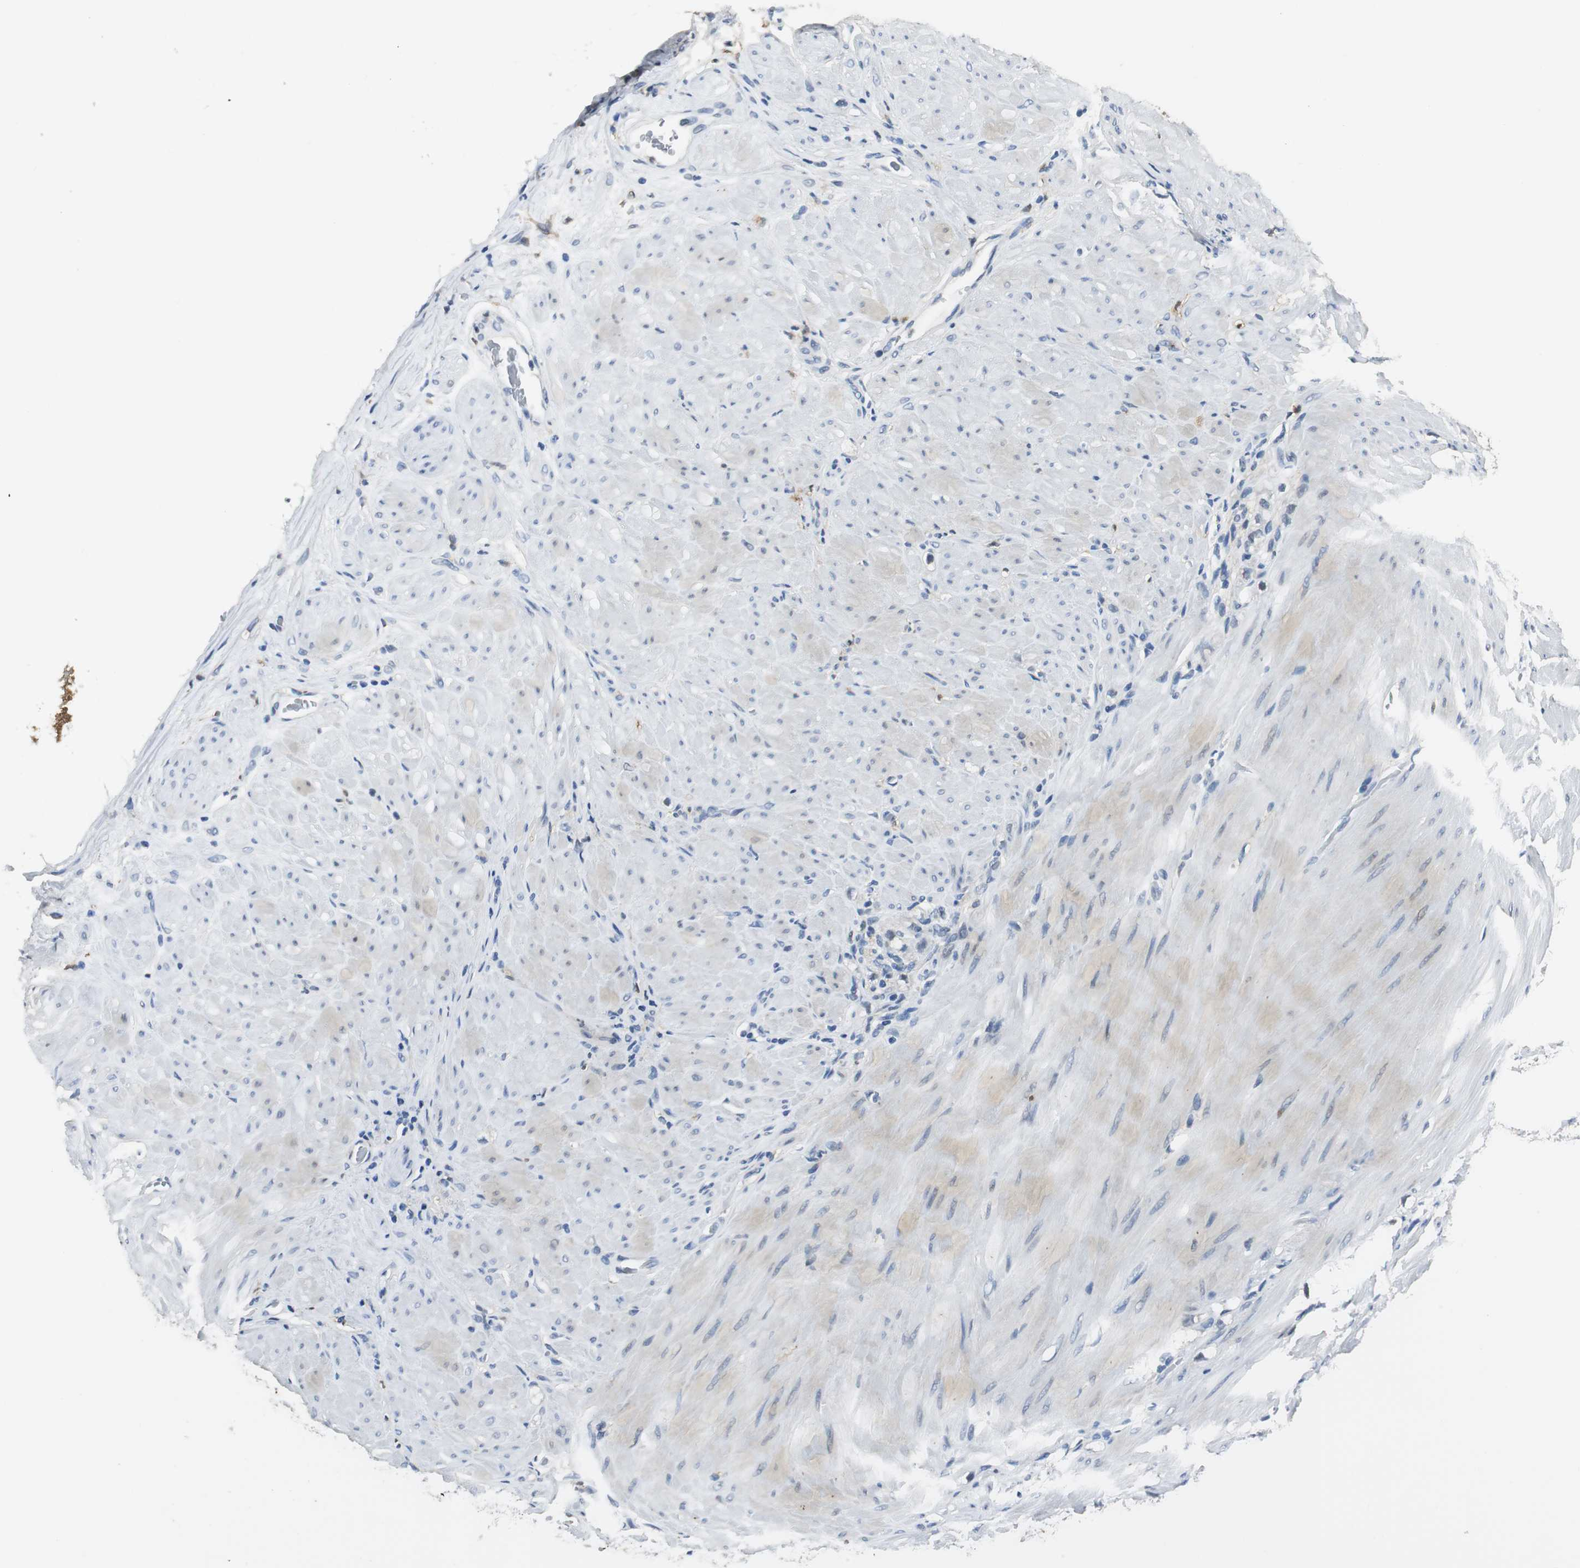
{"staining": {"intensity": "negative", "quantity": "none", "location": "none"}, "tissue": "stomach cancer", "cell_type": "Tumor cells", "image_type": "cancer", "snomed": [{"axis": "morphology", "description": "Adenocarcinoma, NOS"}, {"axis": "topography", "description": "Stomach"}], "caption": "Immunohistochemistry photomicrograph of human stomach adenocarcinoma stained for a protein (brown), which reveals no expression in tumor cells.", "gene": "ME1", "patient": {"sex": "male", "age": 82}}